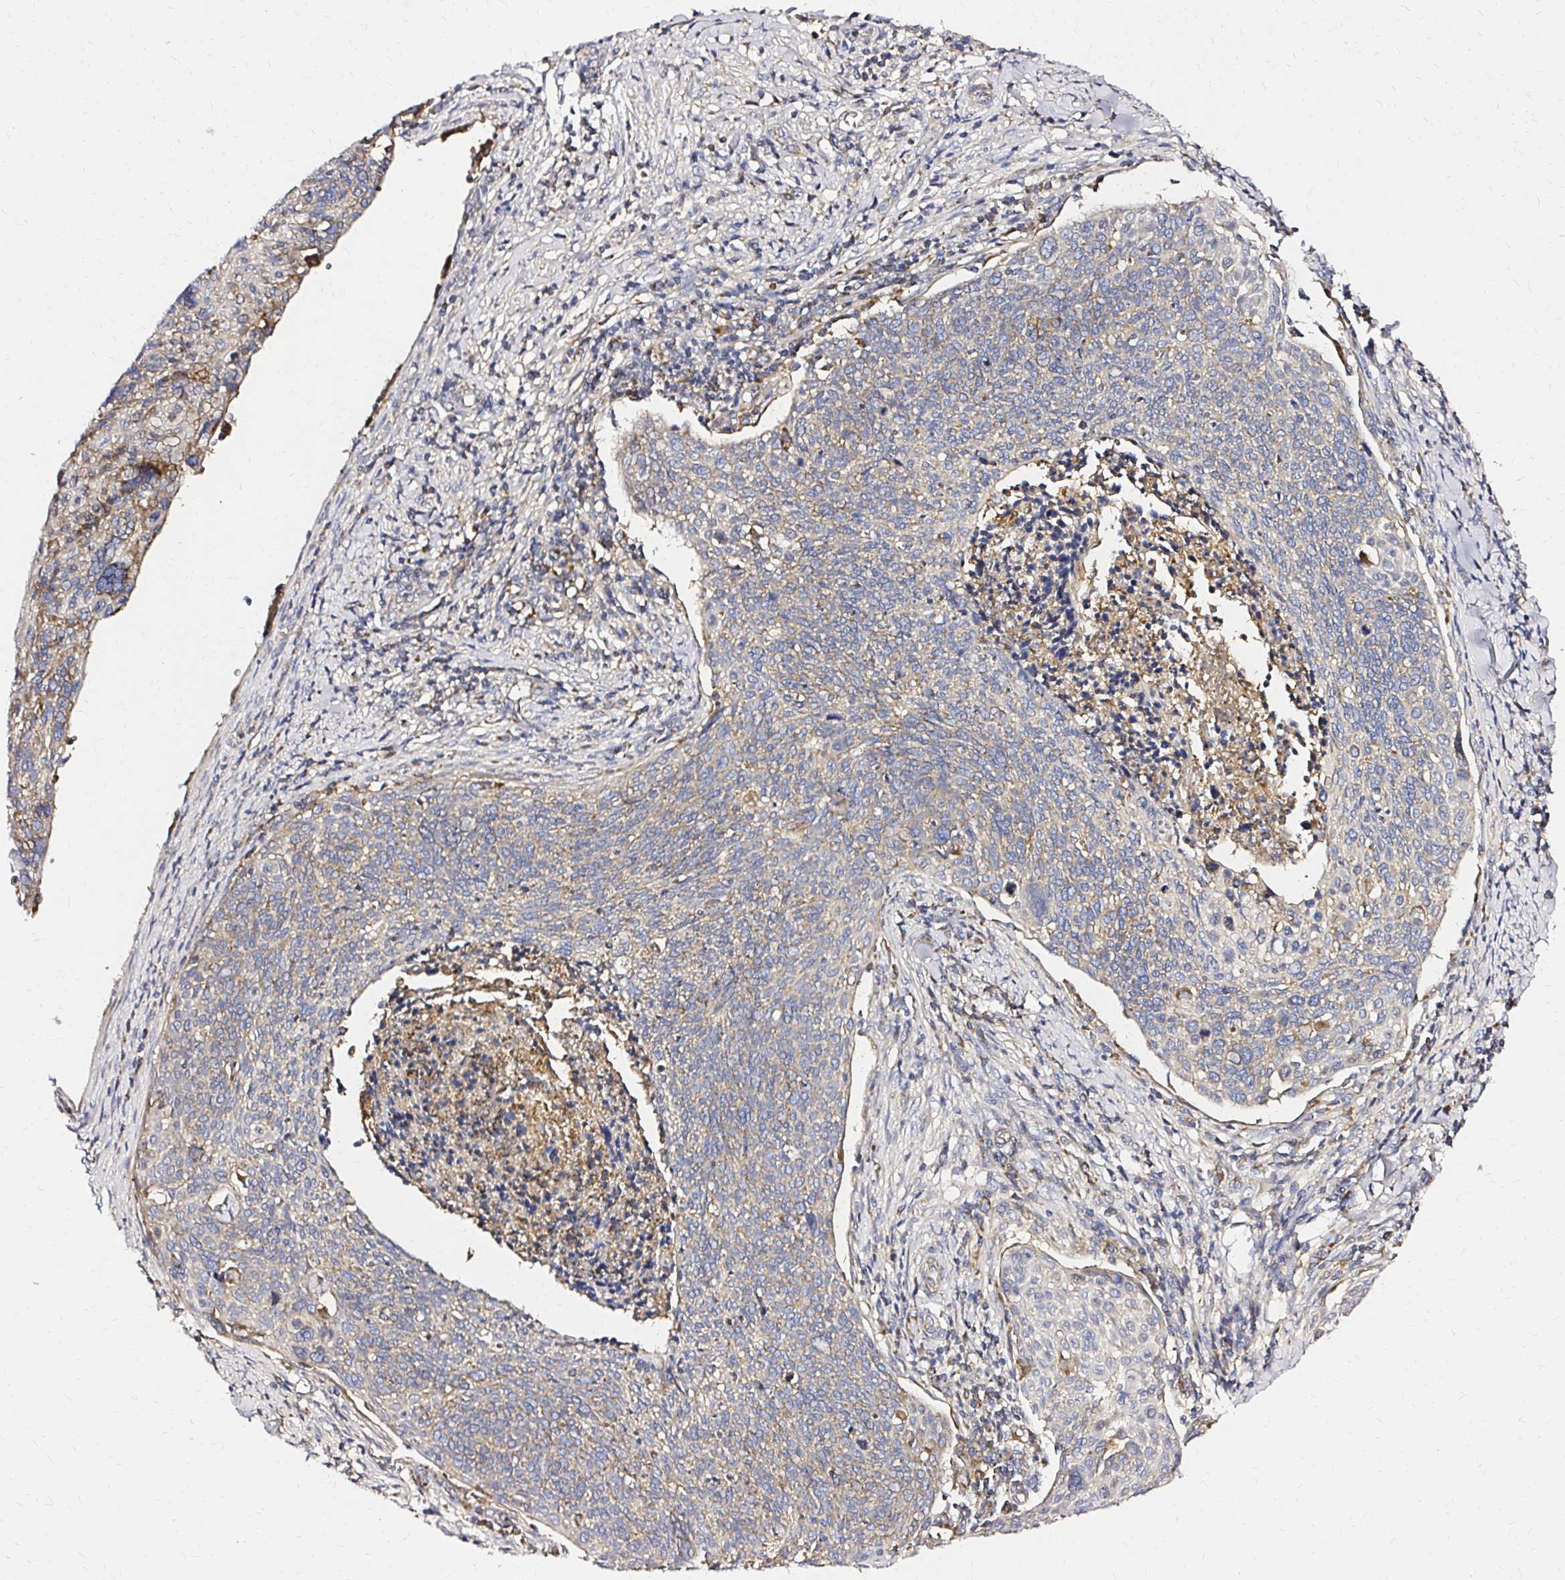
{"staining": {"intensity": "weak", "quantity": ">75%", "location": "cytoplasmic/membranous"}, "tissue": "cervical cancer", "cell_type": "Tumor cells", "image_type": "cancer", "snomed": [{"axis": "morphology", "description": "Squamous cell carcinoma, NOS"}, {"axis": "topography", "description": "Cervix"}], "caption": "Immunohistochemical staining of cervical cancer (squamous cell carcinoma) exhibits low levels of weak cytoplasmic/membranous protein staining in approximately >75% of tumor cells. (brown staining indicates protein expression, while blue staining denotes nuclei).", "gene": "MRPL13", "patient": {"sex": "female", "age": 49}}